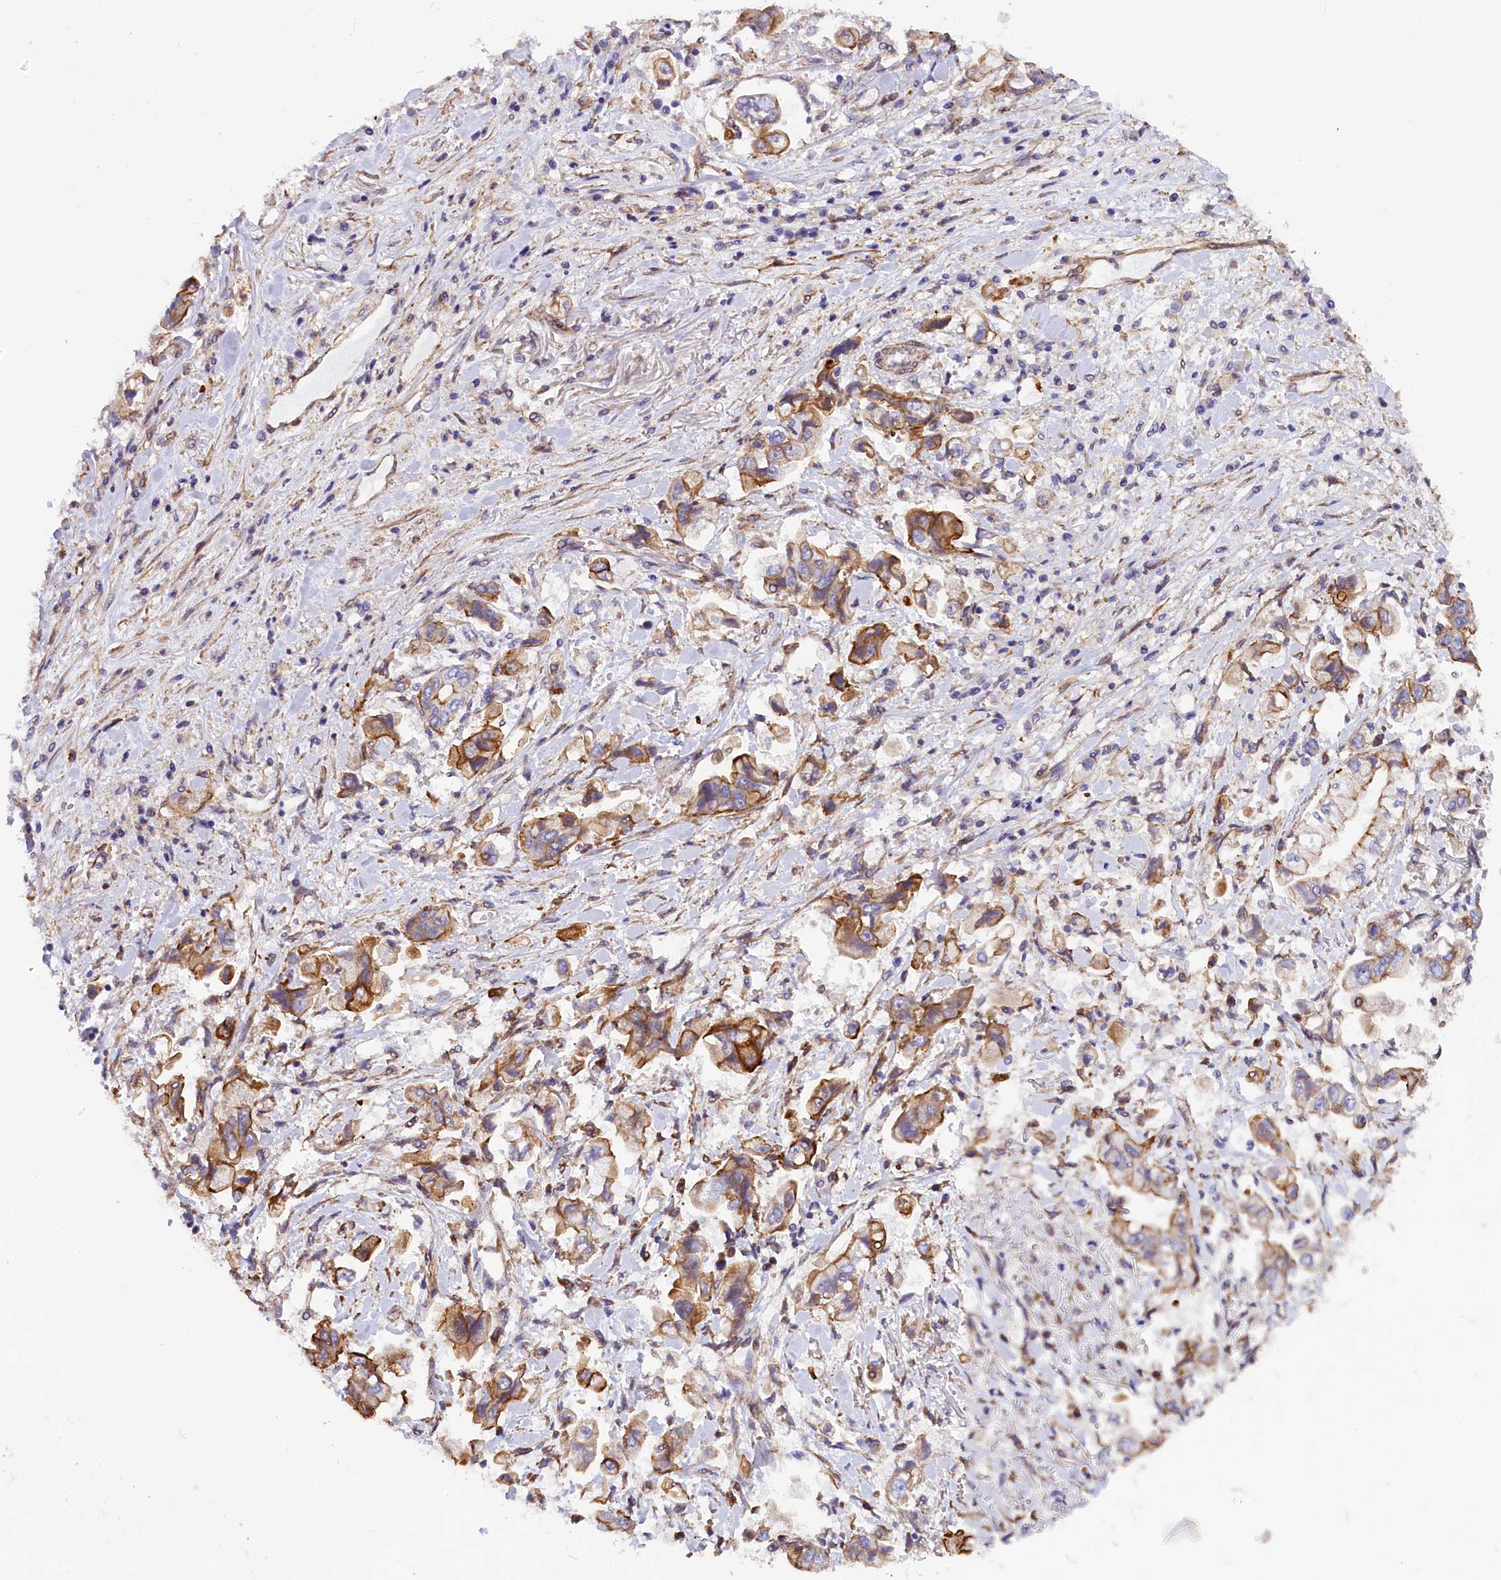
{"staining": {"intensity": "moderate", "quantity": ">75%", "location": "cytoplasmic/membranous"}, "tissue": "stomach cancer", "cell_type": "Tumor cells", "image_type": "cancer", "snomed": [{"axis": "morphology", "description": "Adenocarcinoma, NOS"}, {"axis": "topography", "description": "Stomach"}], "caption": "DAB (3,3'-diaminobenzidine) immunohistochemical staining of stomach cancer (adenocarcinoma) shows moderate cytoplasmic/membranous protein expression in approximately >75% of tumor cells. (brown staining indicates protein expression, while blue staining denotes nuclei).", "gene": "MED20", "patient": {"sex": "male", "age": 62}}